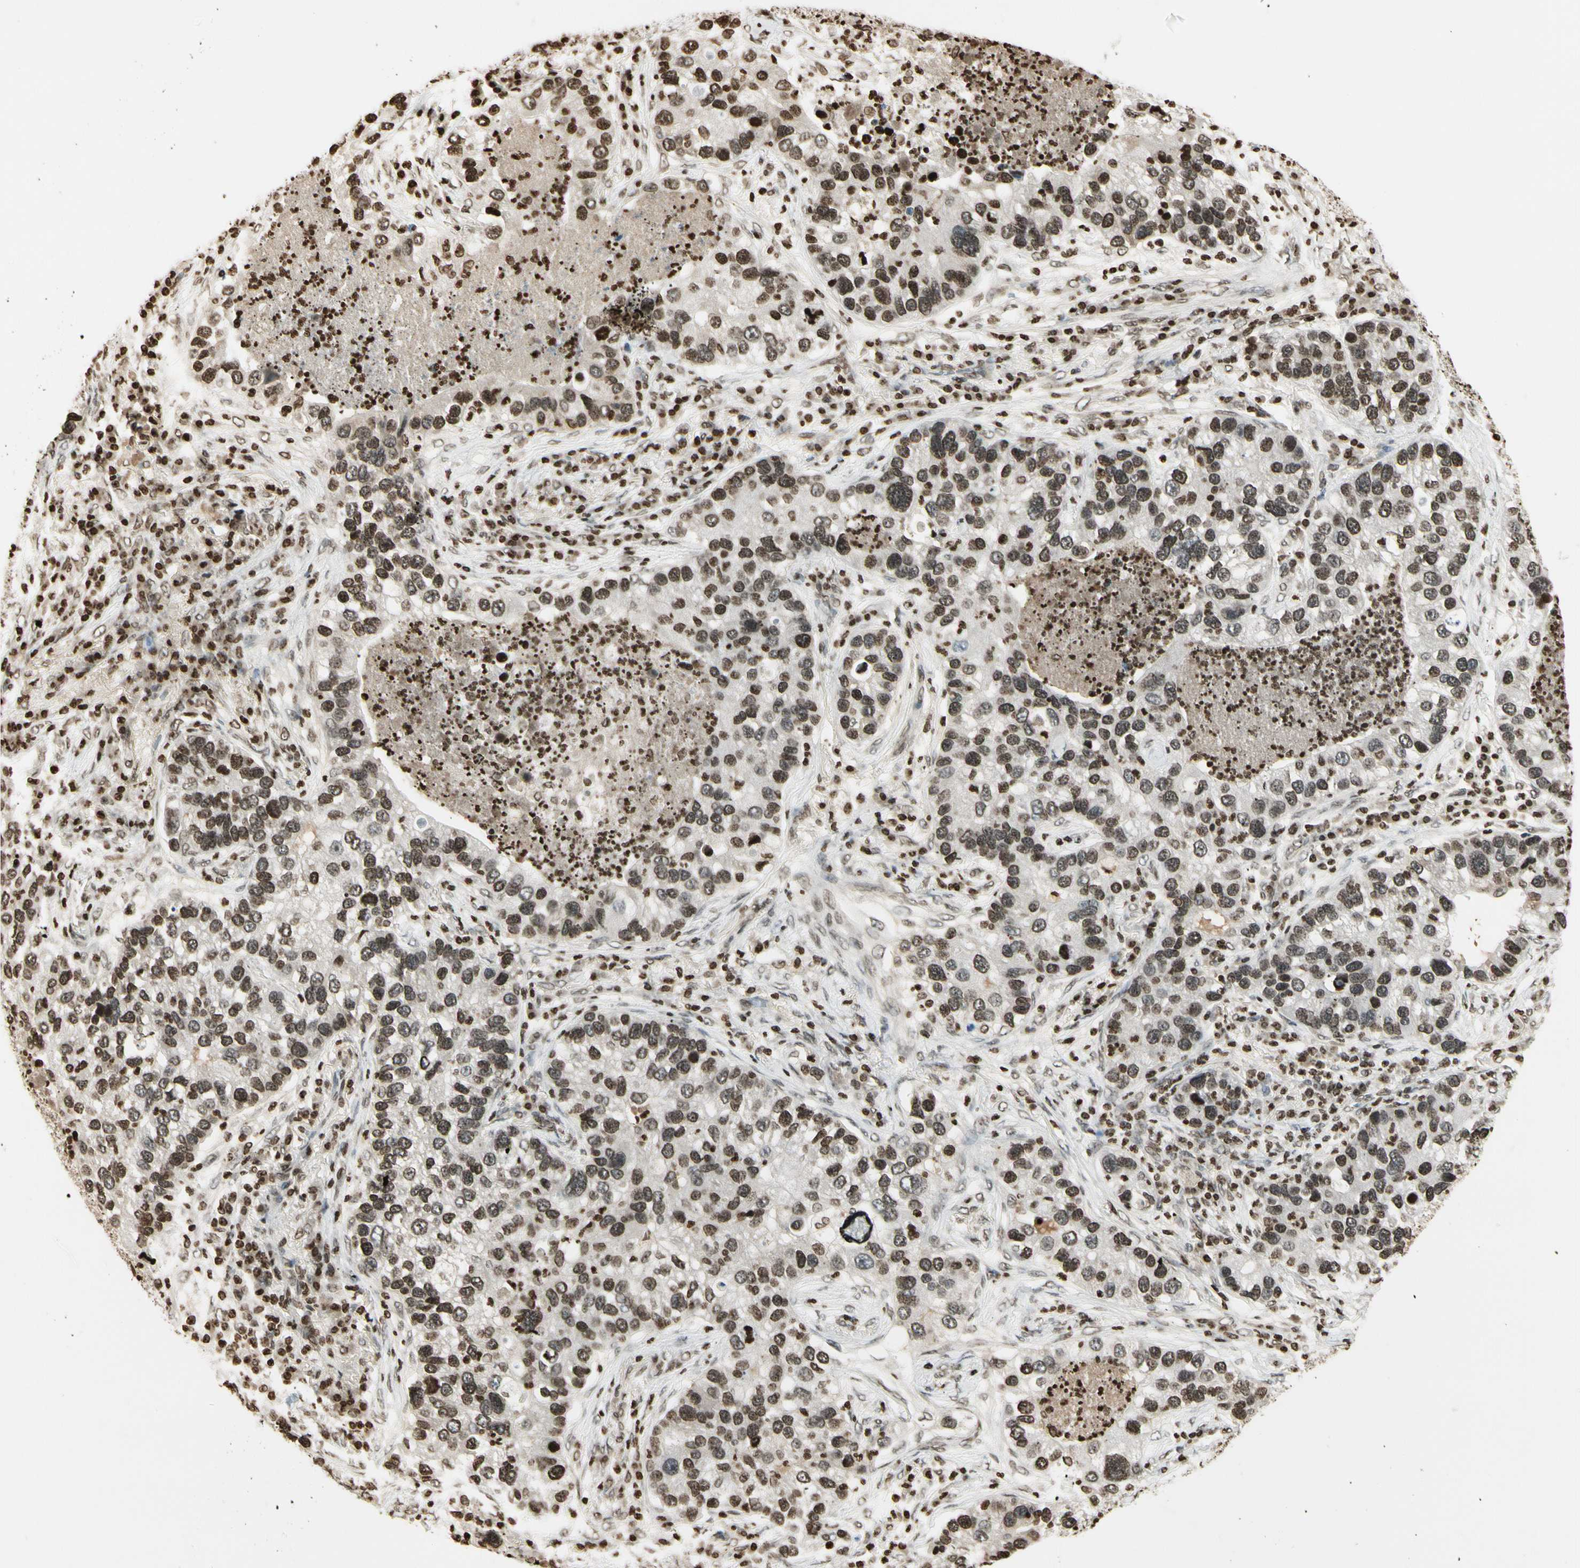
{"staining": {"intensity": "moderate", "quantity": ">75%", "location": "nuclear"}, "tissue": "lung cancer", "cell_type": "Tumor cells", "image_type": "cancer", "snomed": [{"axis": "morphology", "description": "Normal tissue, NOS"}, {"axis": "morphology", "description": "Adenocarcinoma, NOS"}, {"axis": "topography", "description": "Bronchus"}, {"axis": "topography", "description": "Lung"}], "caption": "Protein staining reveals moderate nuclear expression in about >75% of tumor cells in lung cancer.", "gene": "RORA", "patient": {"sex": "male", "age": 54}}